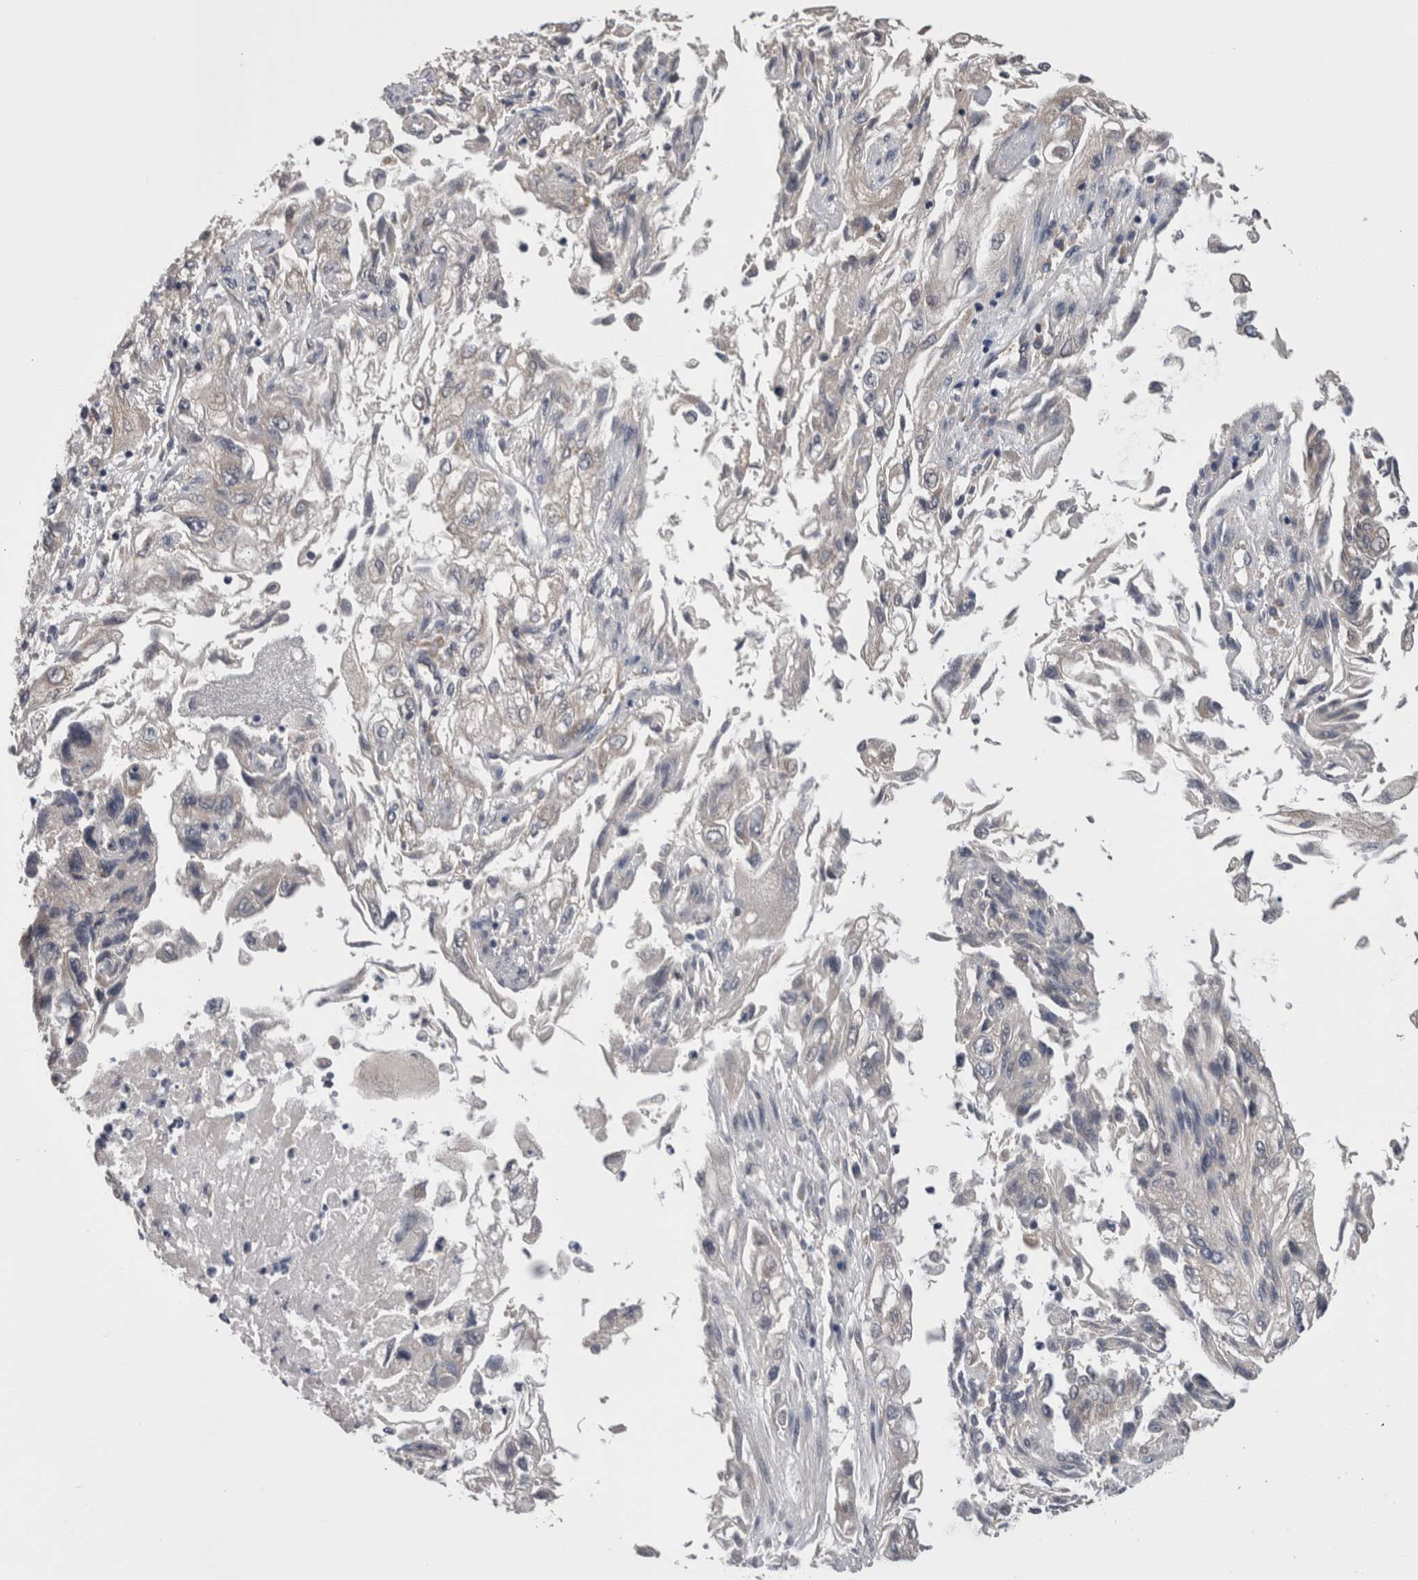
{"staining": {"intensity": "negative", "quantity": "none", "location": "none"}, "tissue": "endometrial cancer", "cell_type": "Tumor cells", "image_type": "cancer", "snomed": [{"axis": "morphology", "description": "Adenocarcinoma, NOS"}, {"axis": "topography", "description": "Endometrium"}], "caption": "Tumor cells show no significant protein expression in adenocarcinoma (endometrial).", "gene": "DCTN6", "patient": {"sex": "female", "age": 49}}